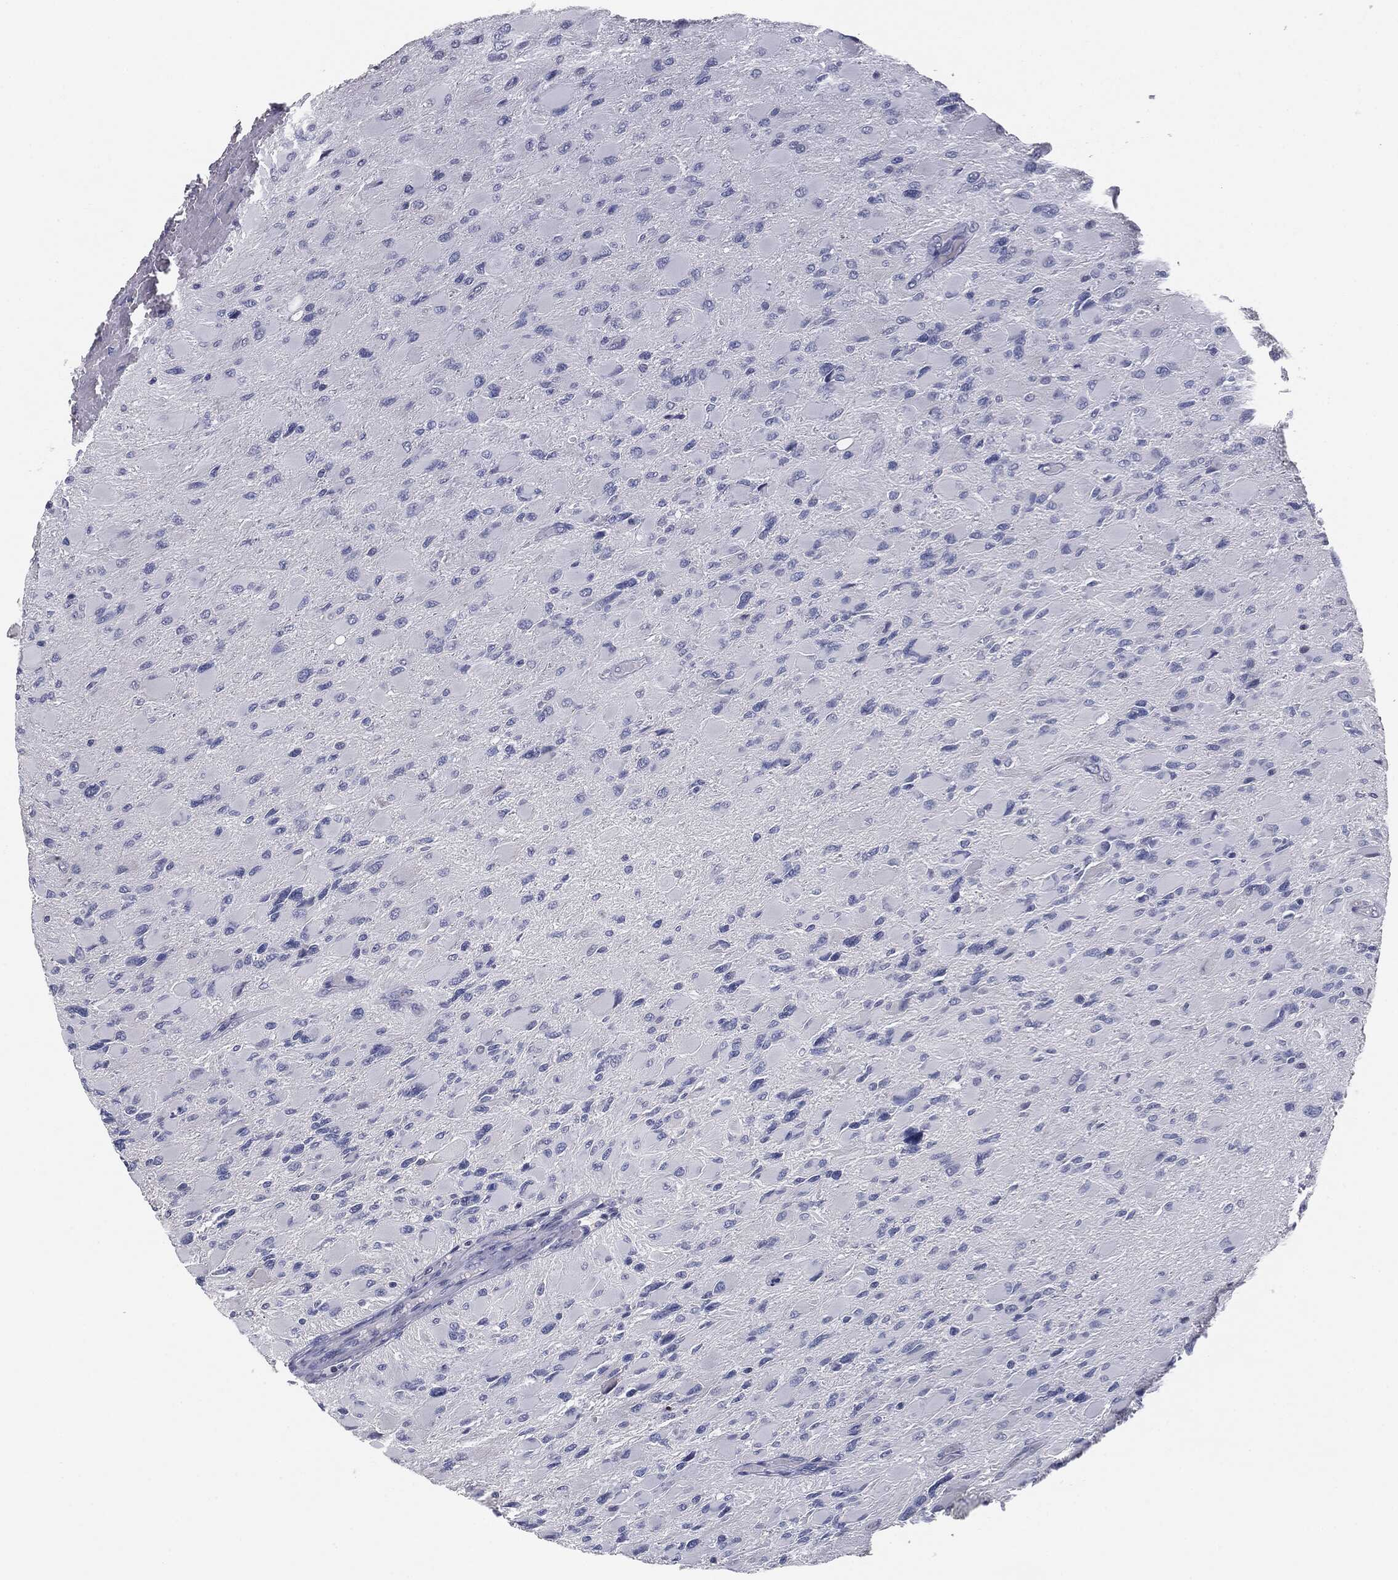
{"staining": {"intensity": "negative", "quantity": "none", "location": "none"}, "tissue": "glioma", "cell_type": "Tumor cells", "image_type": "cancer", "snomed": [{"axis": "morphology", "description": "Glioma, malignant, High grade"}, {"axis": "topography", "description": "Cerebral cortex"}], "caption": "This micrograph is of glioma stained with IHC to label a protein in brown with the nuclei are counter-stained blue. There is no positivity in tumor cells. (DAB (3,3'-diaminobenzidine) IHC, high magnification).", "gene": "MUC1", "patient": {"sex": "female", "age": 36}}